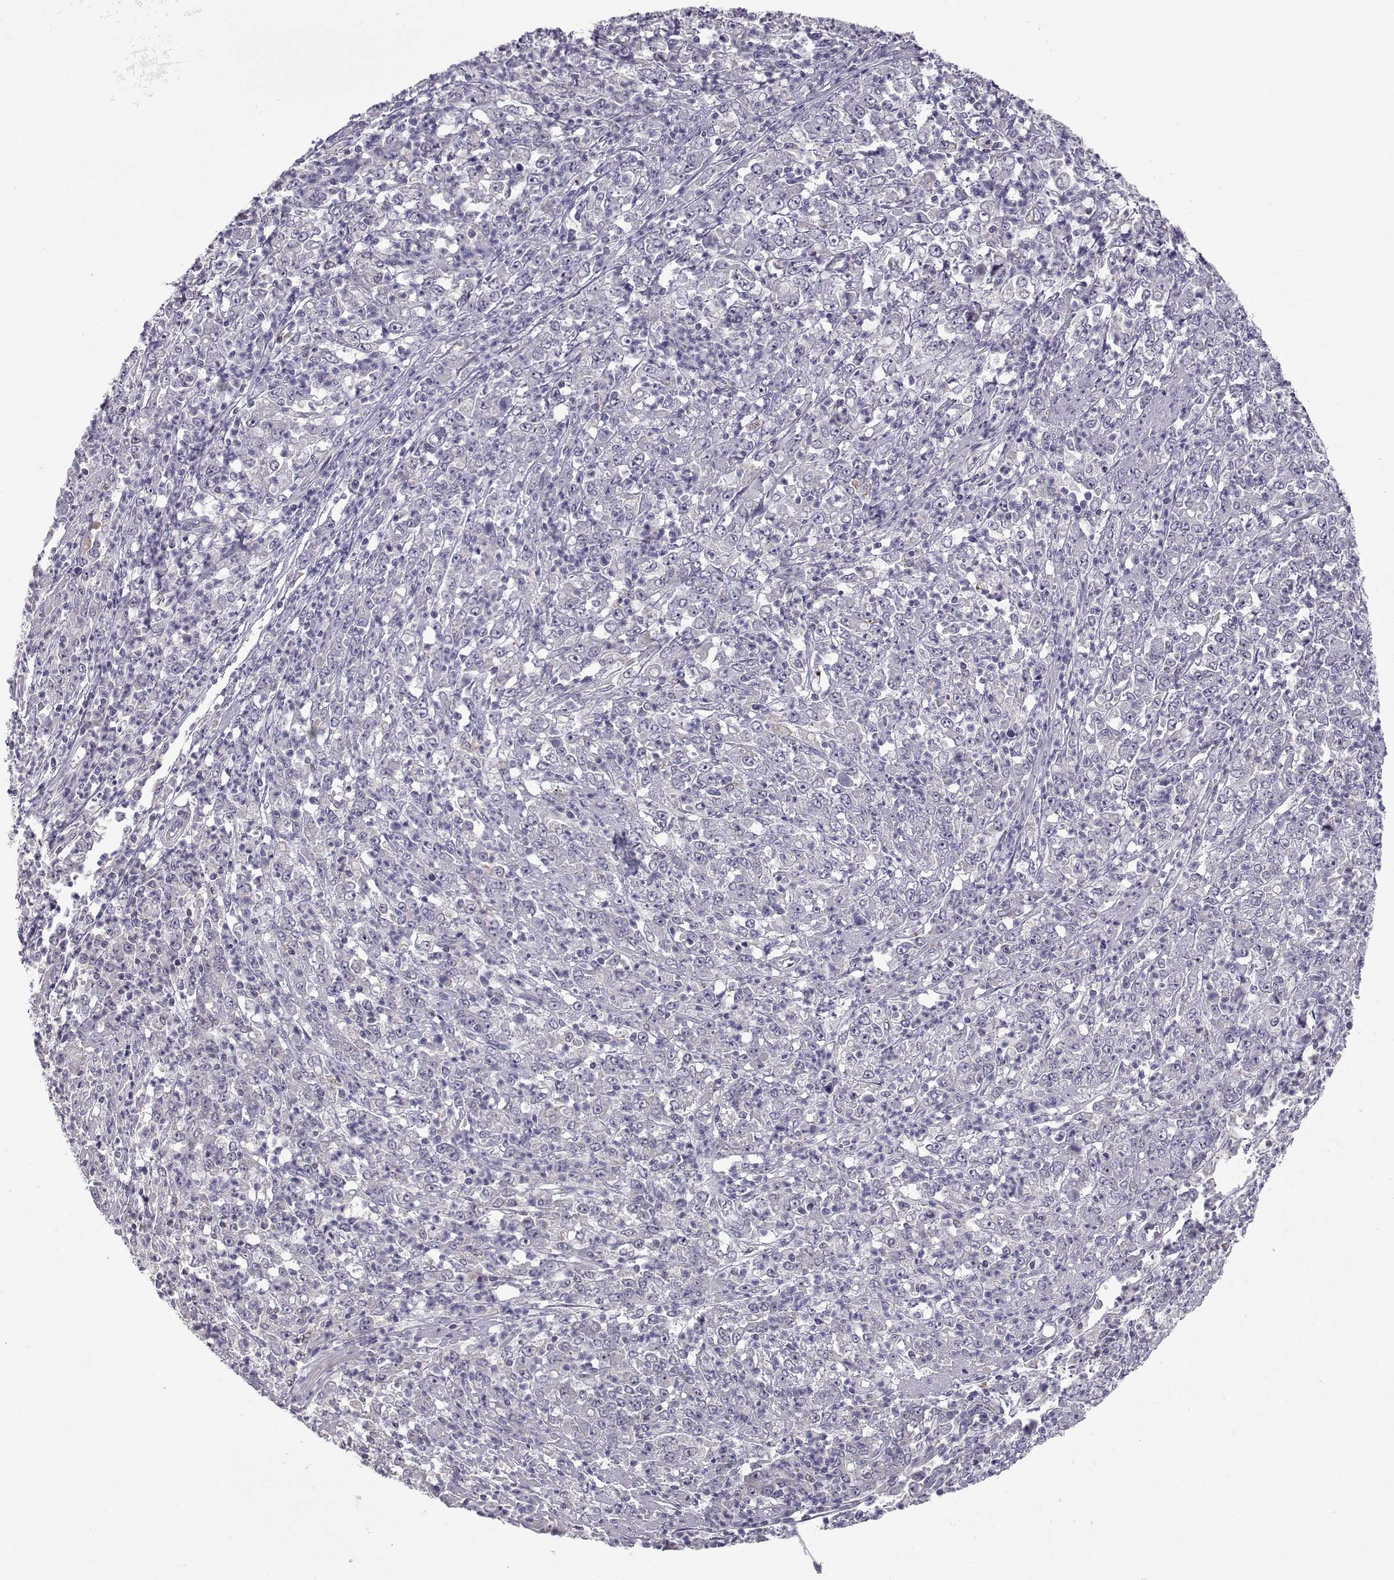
{"staining": {"intensity": "negative", "quantity": "none", "location": "none"}, "tissue": "stomach cancer", "cell_type": "Tumor cells", "image_type": "cancer", "snomed": [{"axis": "morphology", "description": "Adenocarcinoma, NOS"}, {"axis": "topography", "description": "Stomach, lower"}], "caption": "High magnification brightfield microscopy of stomach cancer (adenocarcinoma) stained with DAB (brown) and counterstained with hematoxylin (blue): tumor cells show no significant expression.", "gene": "NPVF", "patient": {"sex": "female", "age": 71}}